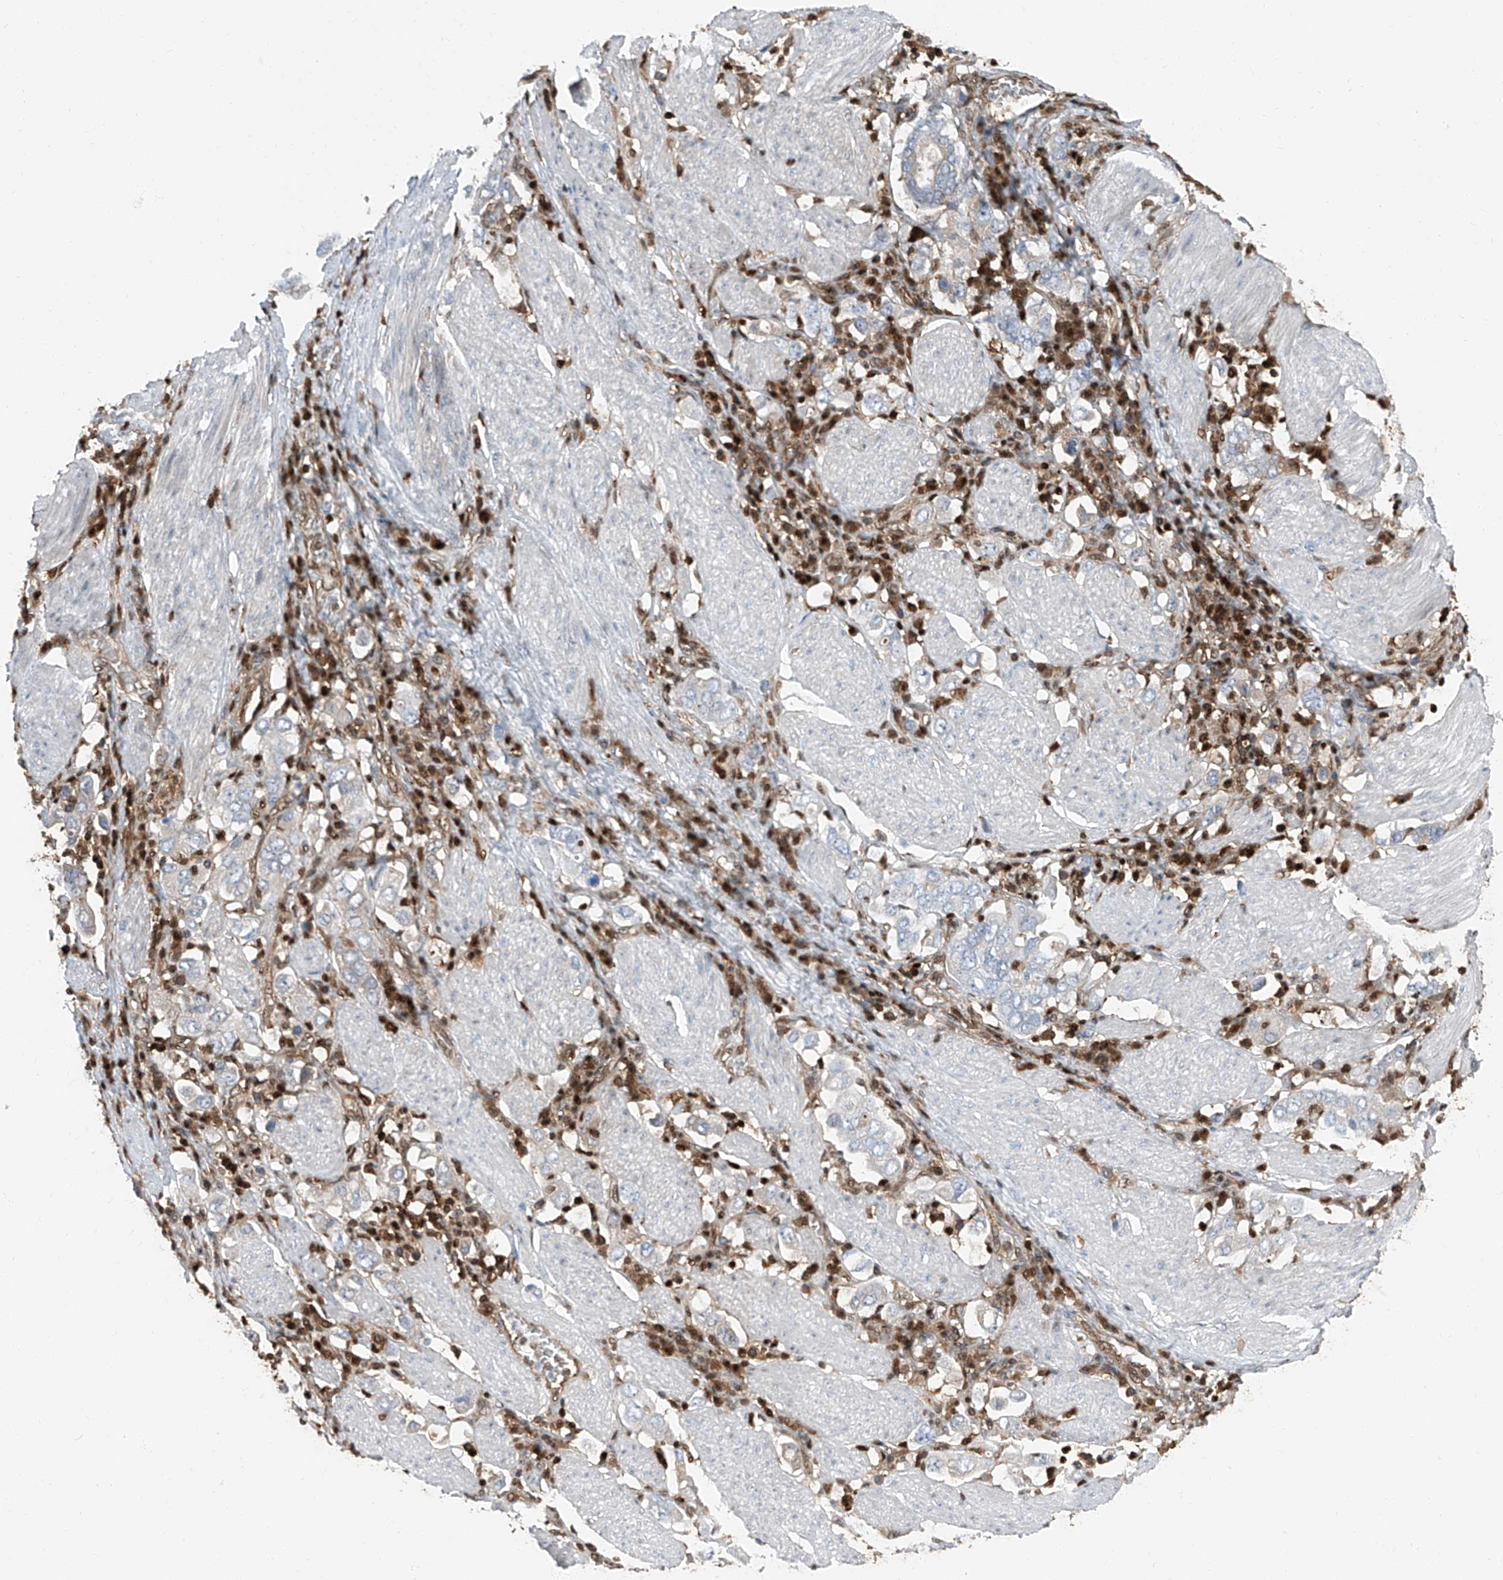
{"staining": {"intensity": "weak", "quantity": "<25%", "location": "cytoplasmic/membranous,nuclear"}, "tissue": "stomach cancer", "cell_type": "Tumor cells", "image_type": "cancer", "snomed": [{"axis": "morphology", "description": "Adenocarcinoma, NOS"}, {"axis": "topography", "description": "Stomach, upper"}], "caption": "An image of human stomach cancer is negative for staining in tumor cells.", "gene": "PSMB10", "patient": {"sex": "male", "age": 62}}